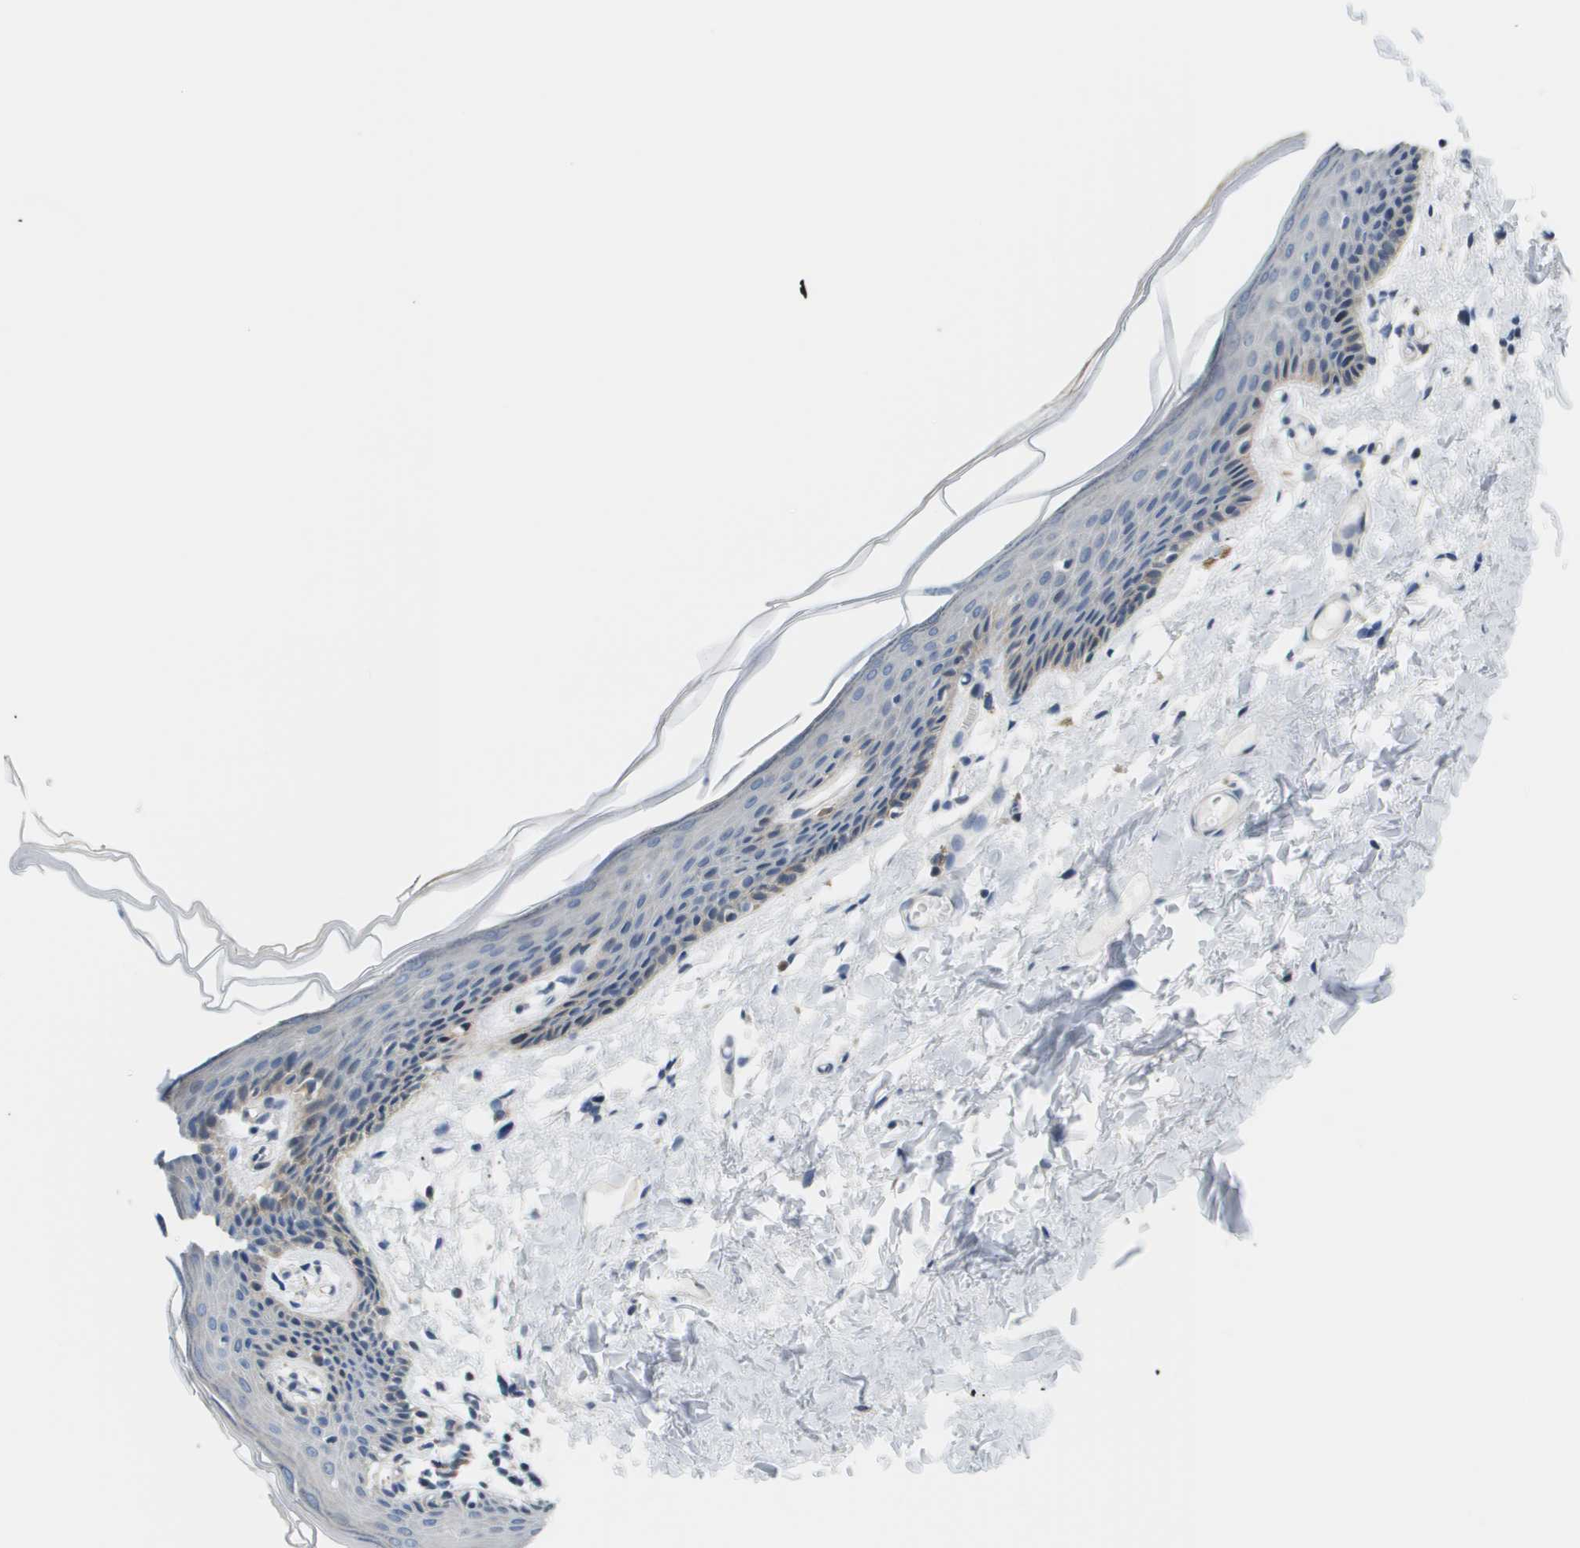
{"staining": {"intensity": "moderate", "quantity": "<25%", "location": "cytoplasmic/membranous"}, "tissue": "skin", "cell_type": "Epidermal cells", "image_type": "normal", "snomed": [{"axis": "morphology", "description": "Normal tissue, NOS"}, {"axis": "topography", "description": "Vulva"}], "caption": "Approximately <25% of epidermal cells in benign skin display moderate cytoplasmic/membranous protein positivity as visualized by brown immunohistochemical staining.", "gene": "KRT23", "patient": {"sex": "female", "age": 54}}